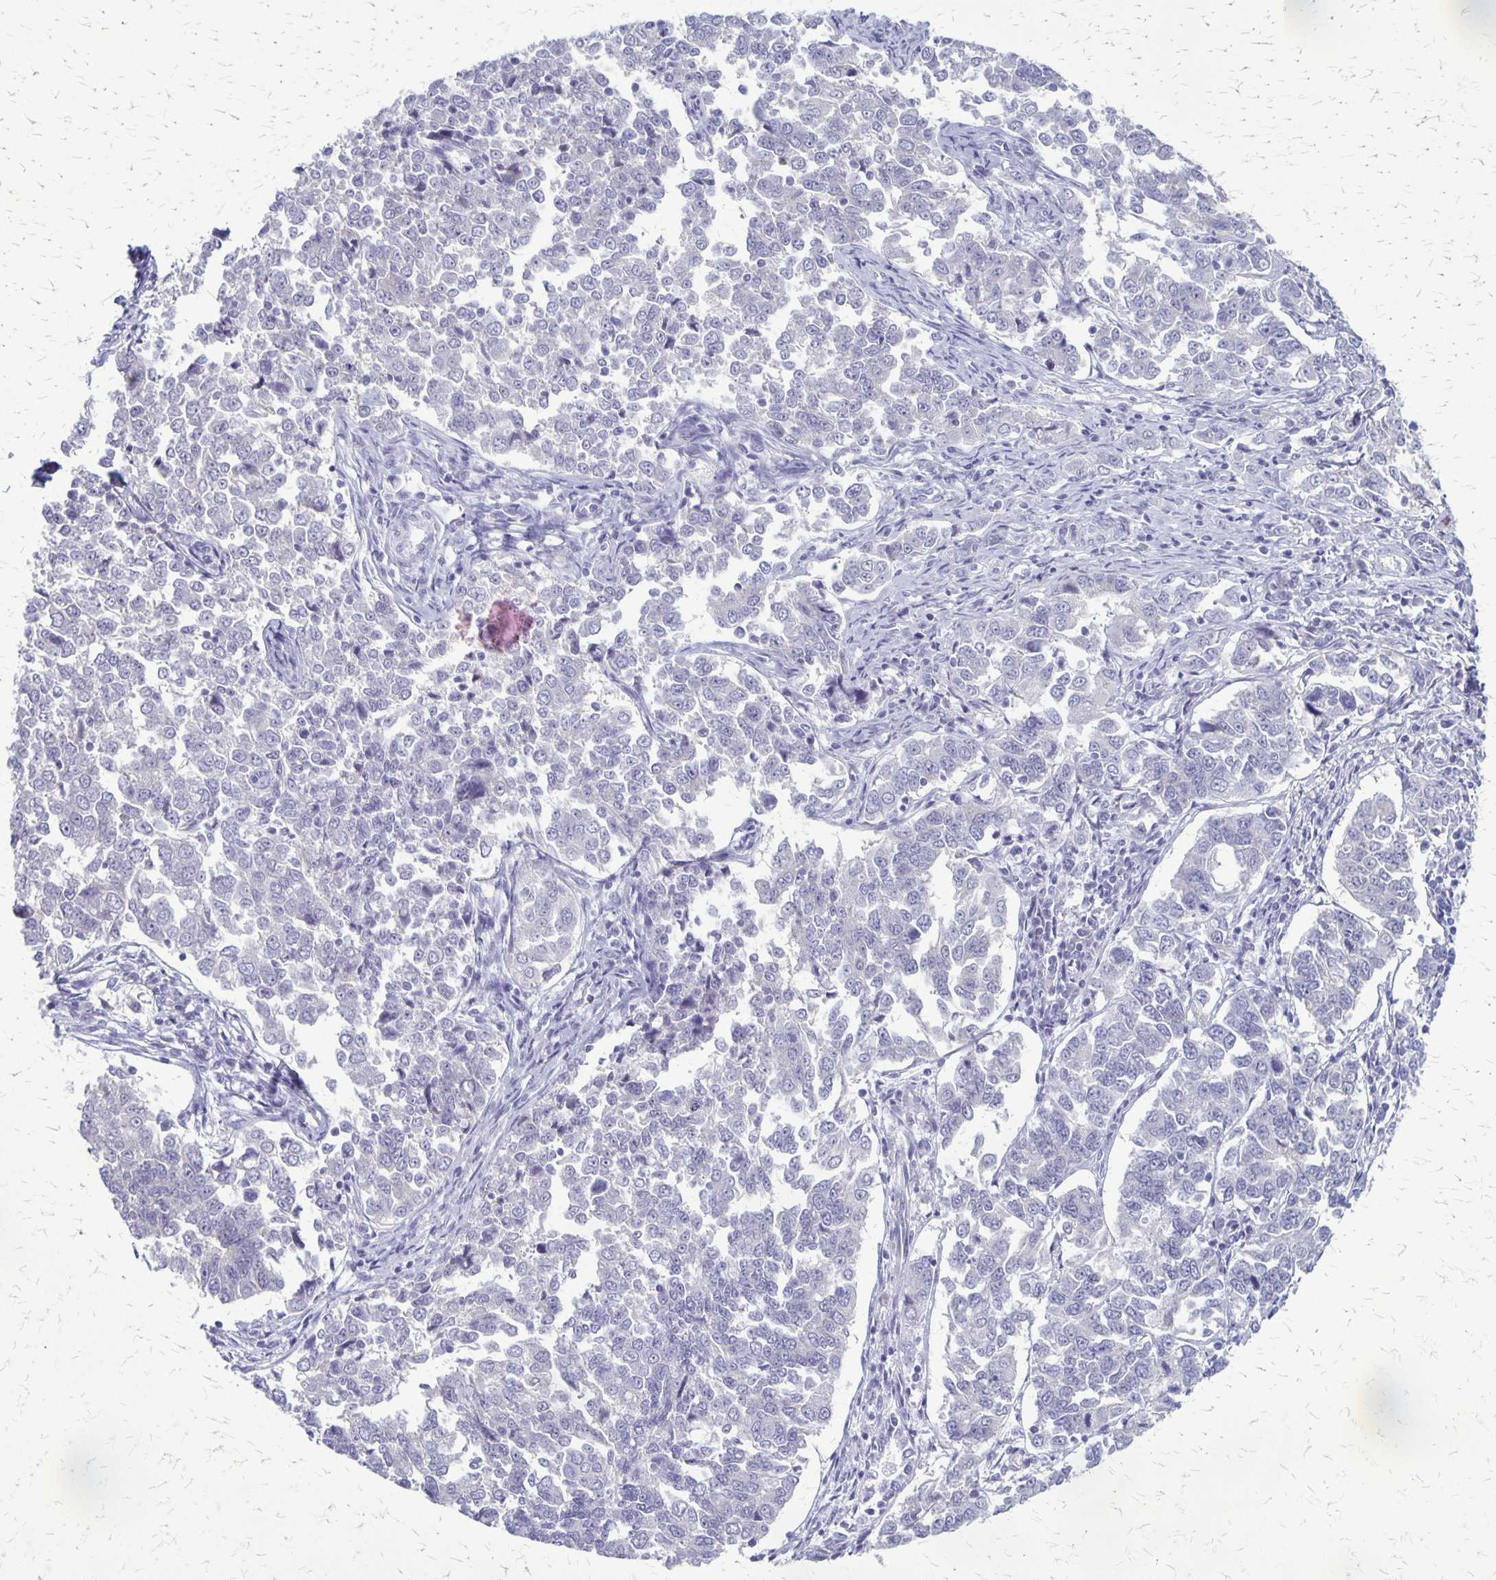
{"staining": {"intensity": "negative", "quantity": "none", "location": "none"}, "tissue": "endometrial cancer", "cell_type": "Tumor cells", "image_type": "cancer", "snomed": [{"axis": "morphology", "description": "Adenocarcinoma, NOS"}, {"axis": "topography", "description": "Endometrium"}], "caption": "This is an immunohistochemistry (IHC) photomicrograph of human endometrial cancer. There is no positivity in tumor cells.", "gene": "PLXNB3", "patient": {"sex": "female", "age": 43}}